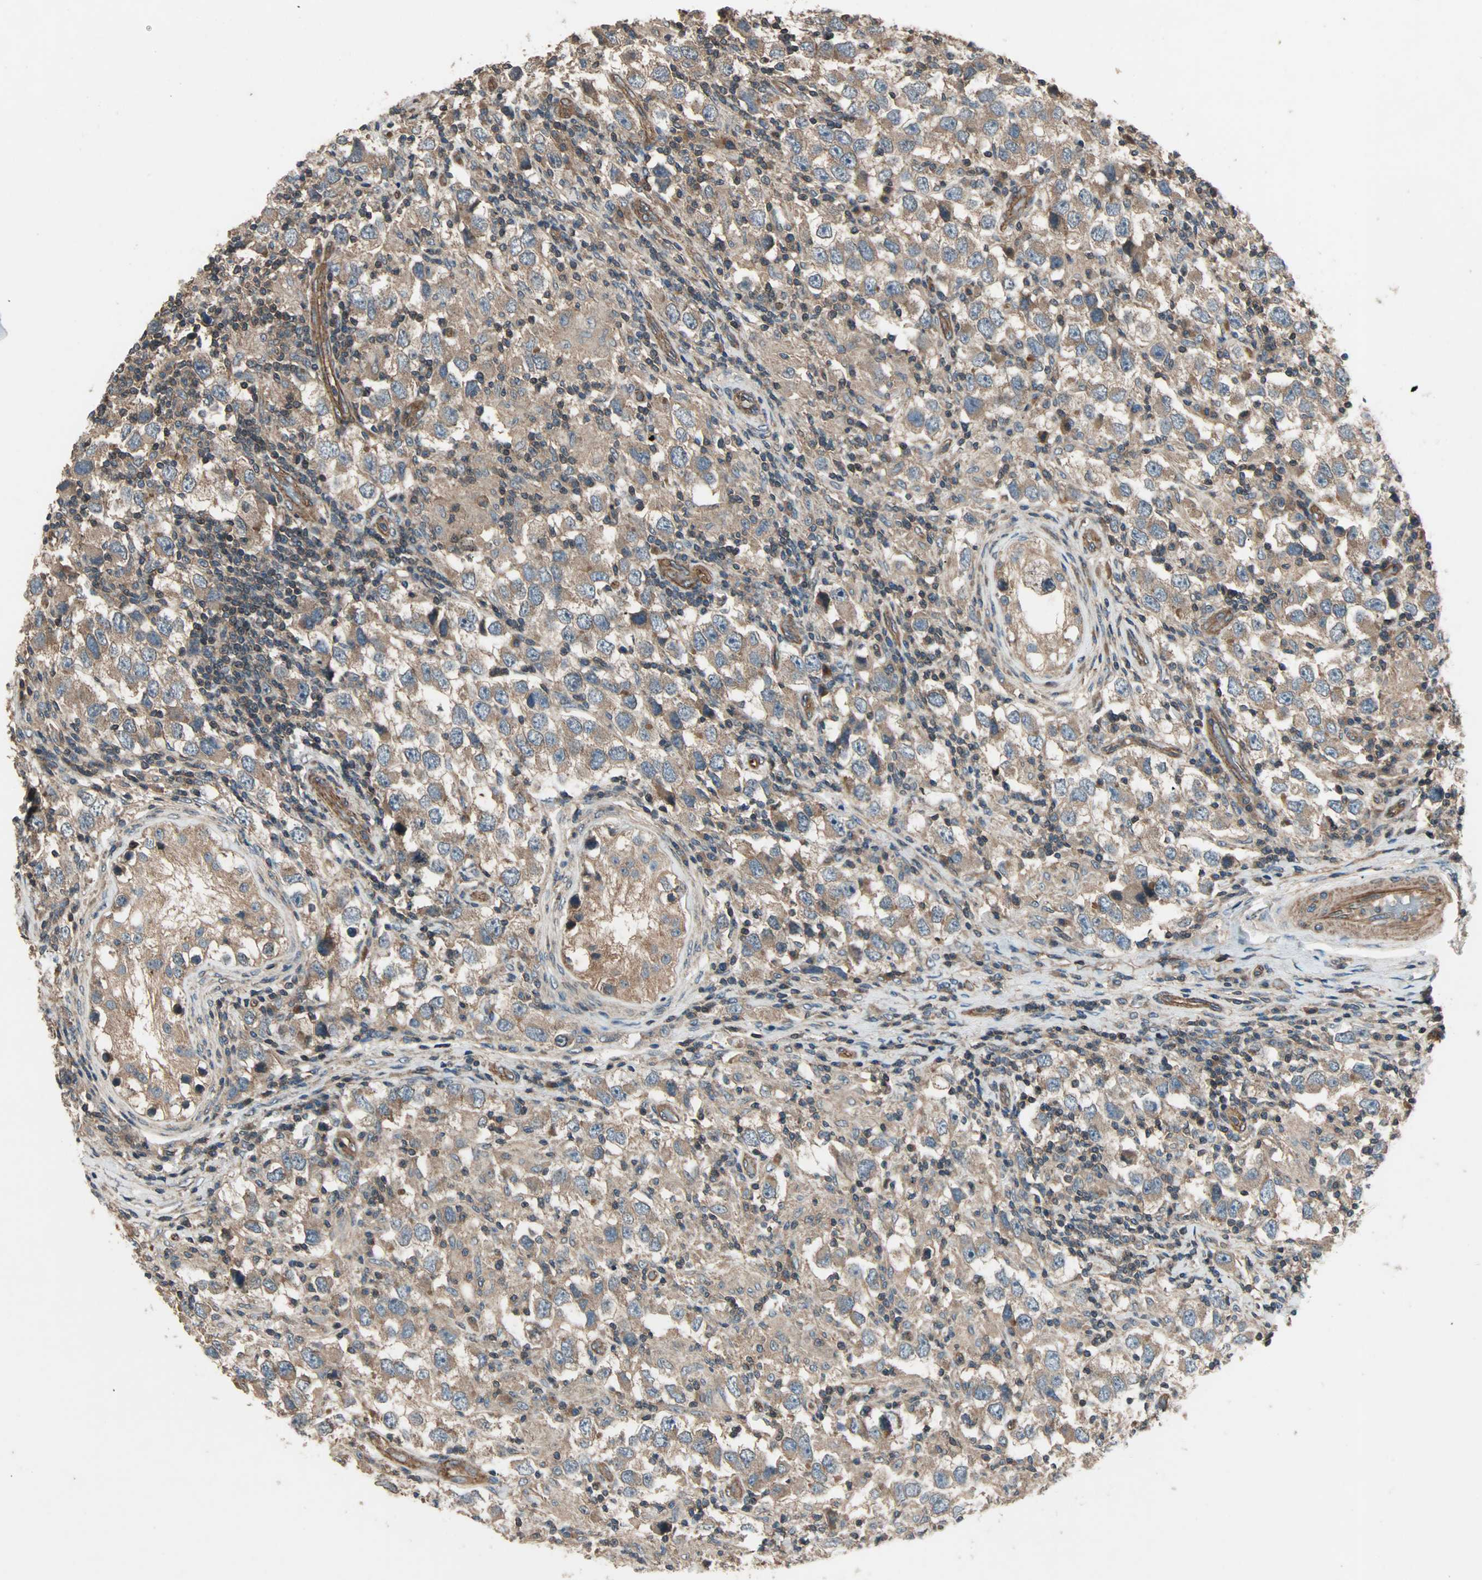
{"staining": {"intensity": "moderate", "quantity": ">75%", "location": "cytoplasmic/membranous"}, "tissue": "testis cancer", "cell_type": "Tumor cells", "image_type": "cancer", "snomed": [{"axis": "morphology", "description": "Carcinoma, Embryonal, NOS"}, {"axis": "topography", "description": "Testis"}], "caption": "DAB immunohistochemical staining of human testis cancer (embryonal carcinoma) reveals moderate cytoplasmic/membranous protein positivity in approximately >75% of tumor cells.", "gene": "GCK", "patient": {"sex": "male", "age": 21}}